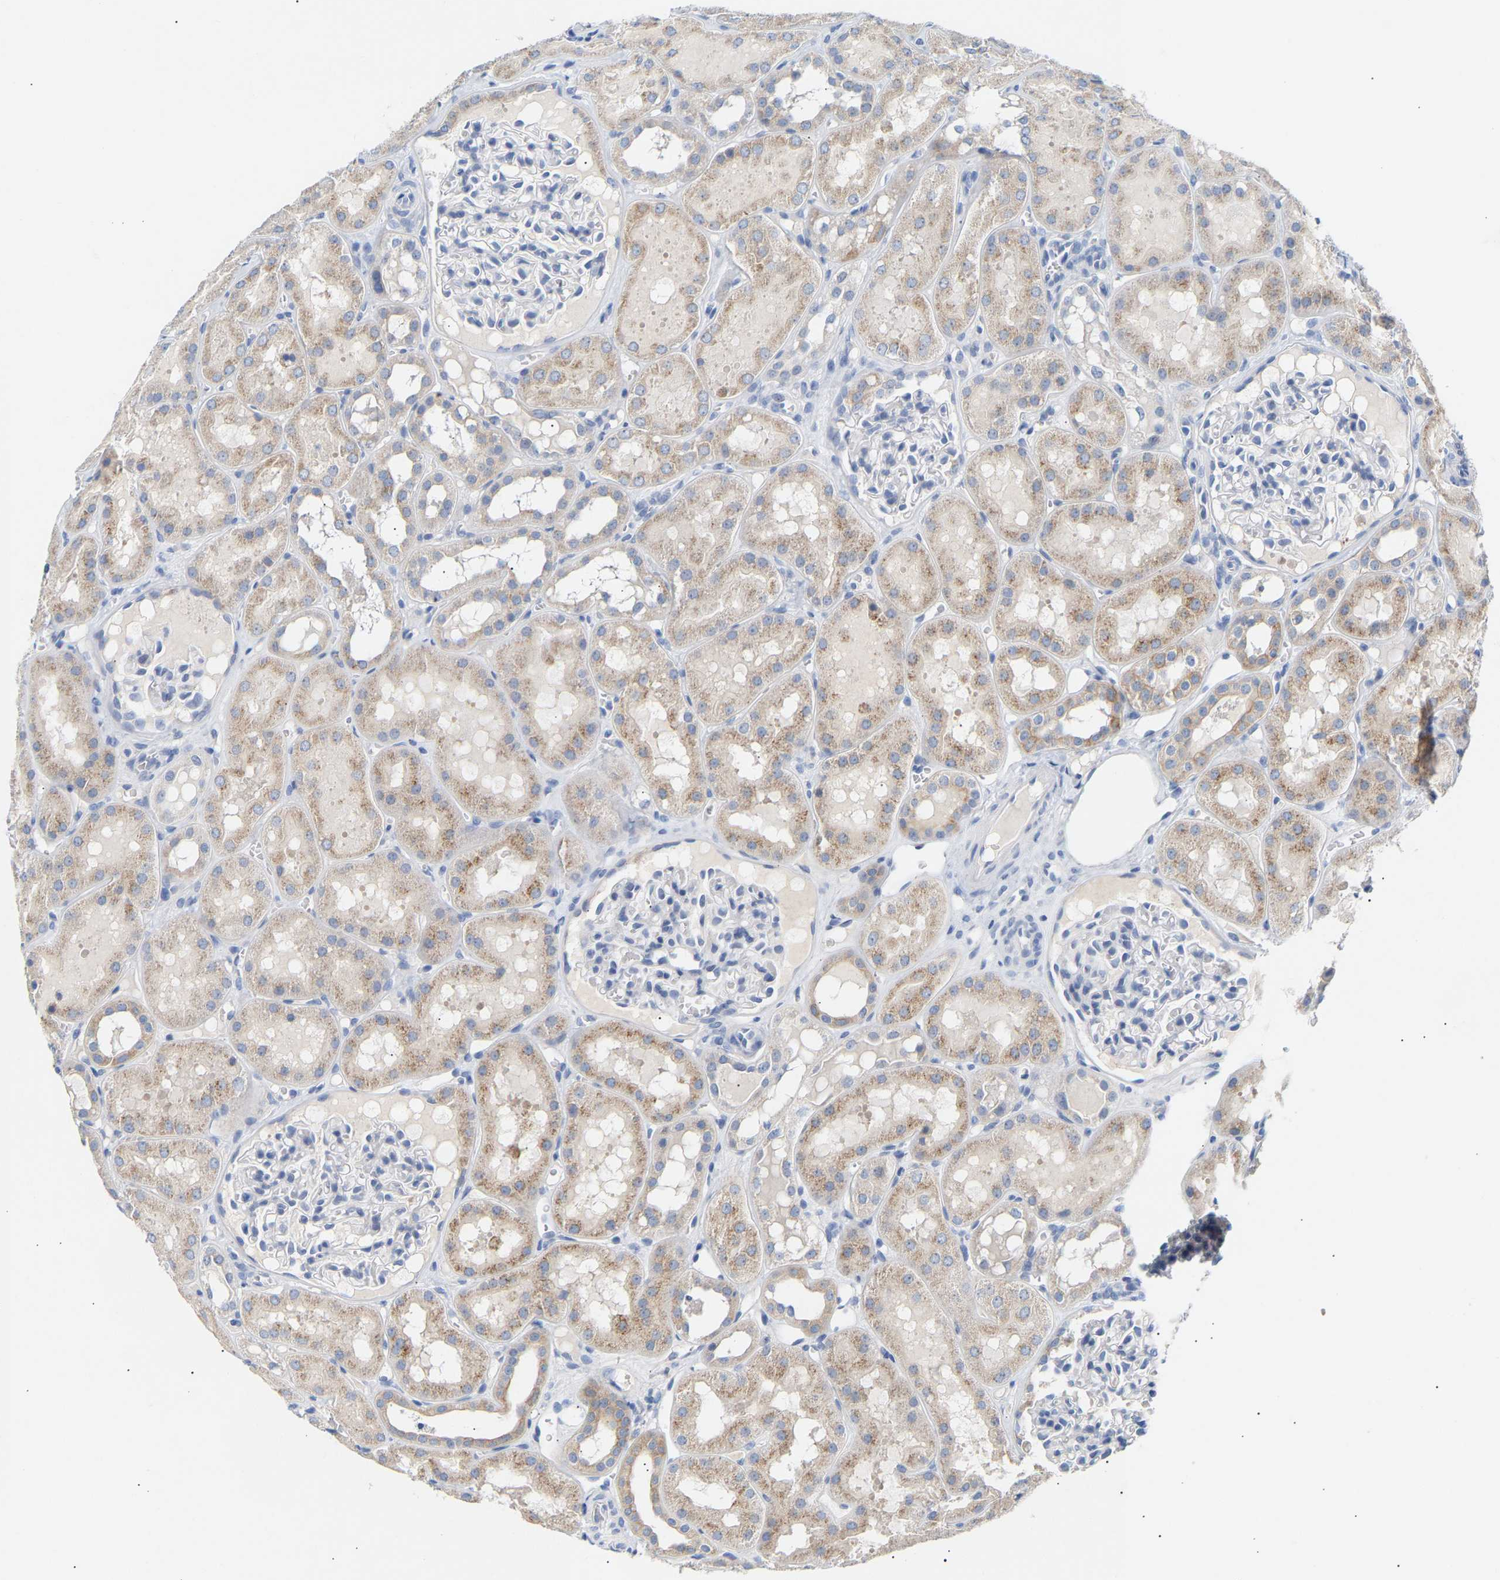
{"staining": {"intensity": "negative", "quantity": "none", "location": "none"}, "tissue": "kidney", "cell_type": "Cells in glomeruli", "image_type": "normal", "snomed": [{"axis": "morphology", "description": "Normal tissue, NOS"}, {"axis": "topography", "description": "Kidney"}, {"axis": "topography", "description": "Urinary bladder"}], "caption": "IHC of unremarkable human kidney reveals no positivity in cells in glomeruli.", "gene": "PEX1", "patient": {"sex": "male", "age": 16}}